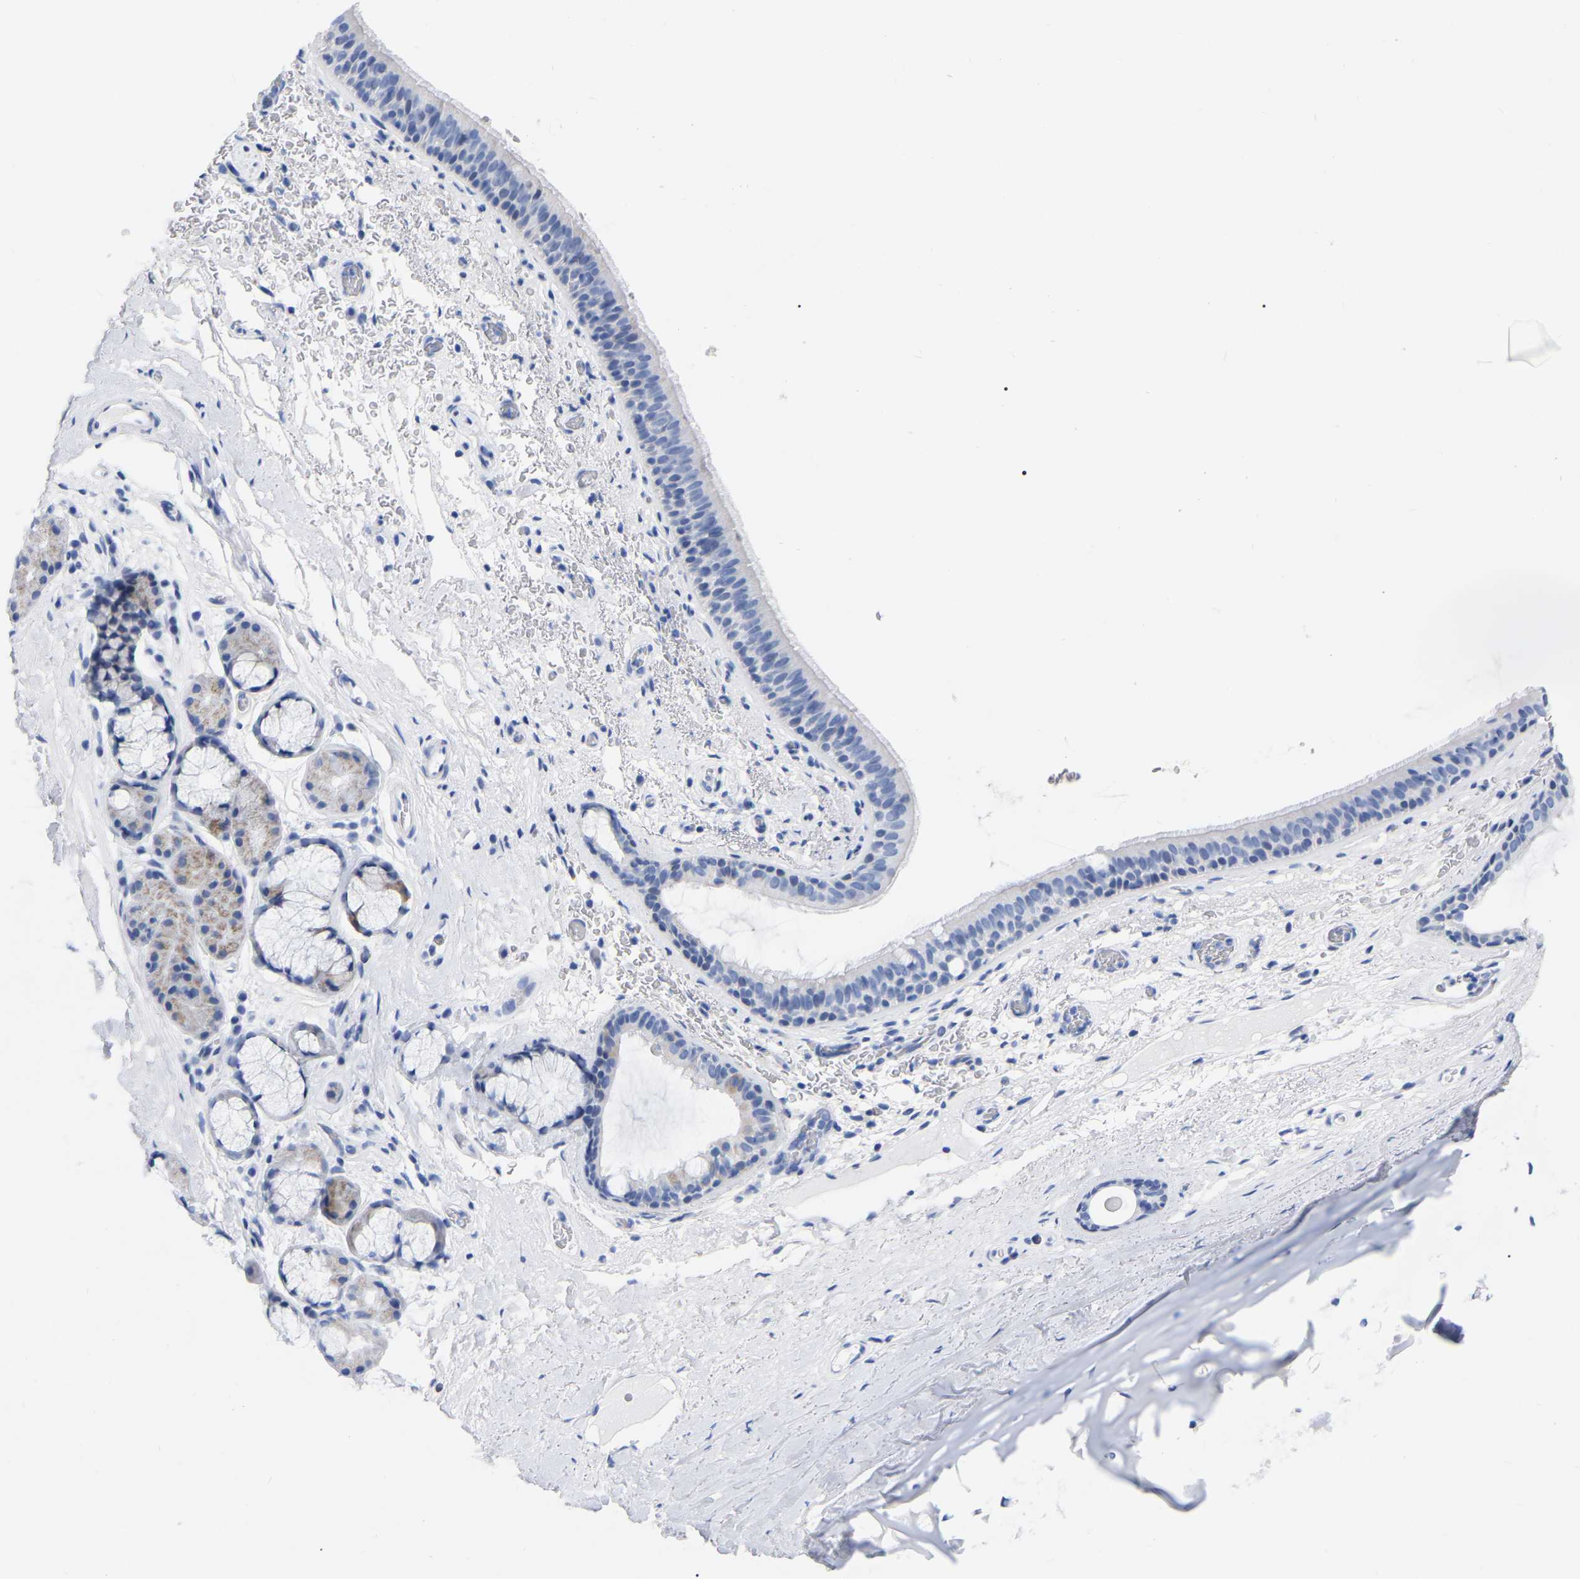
{"staining": {"intensity": "negative", "quantity": "none", "location": "none"}, "tissue": "bronchus", "cell_type": "Respiratory epithelial cells", "image_type": "normal", "snomed": [{"axis": "morphology", "description": "Normal tissue, NOS"}, {"axis": "topography", "description": "Cartilage tissue"}], "caption": "Immunohistochemistry (IHC) photomicrograph of unremarkable bronchus stained for a protein (brown), which shows no expression in respiratory epithelial cells.", "gene": "ZNF629", "patient": {"sex": "female", "age": 63}}